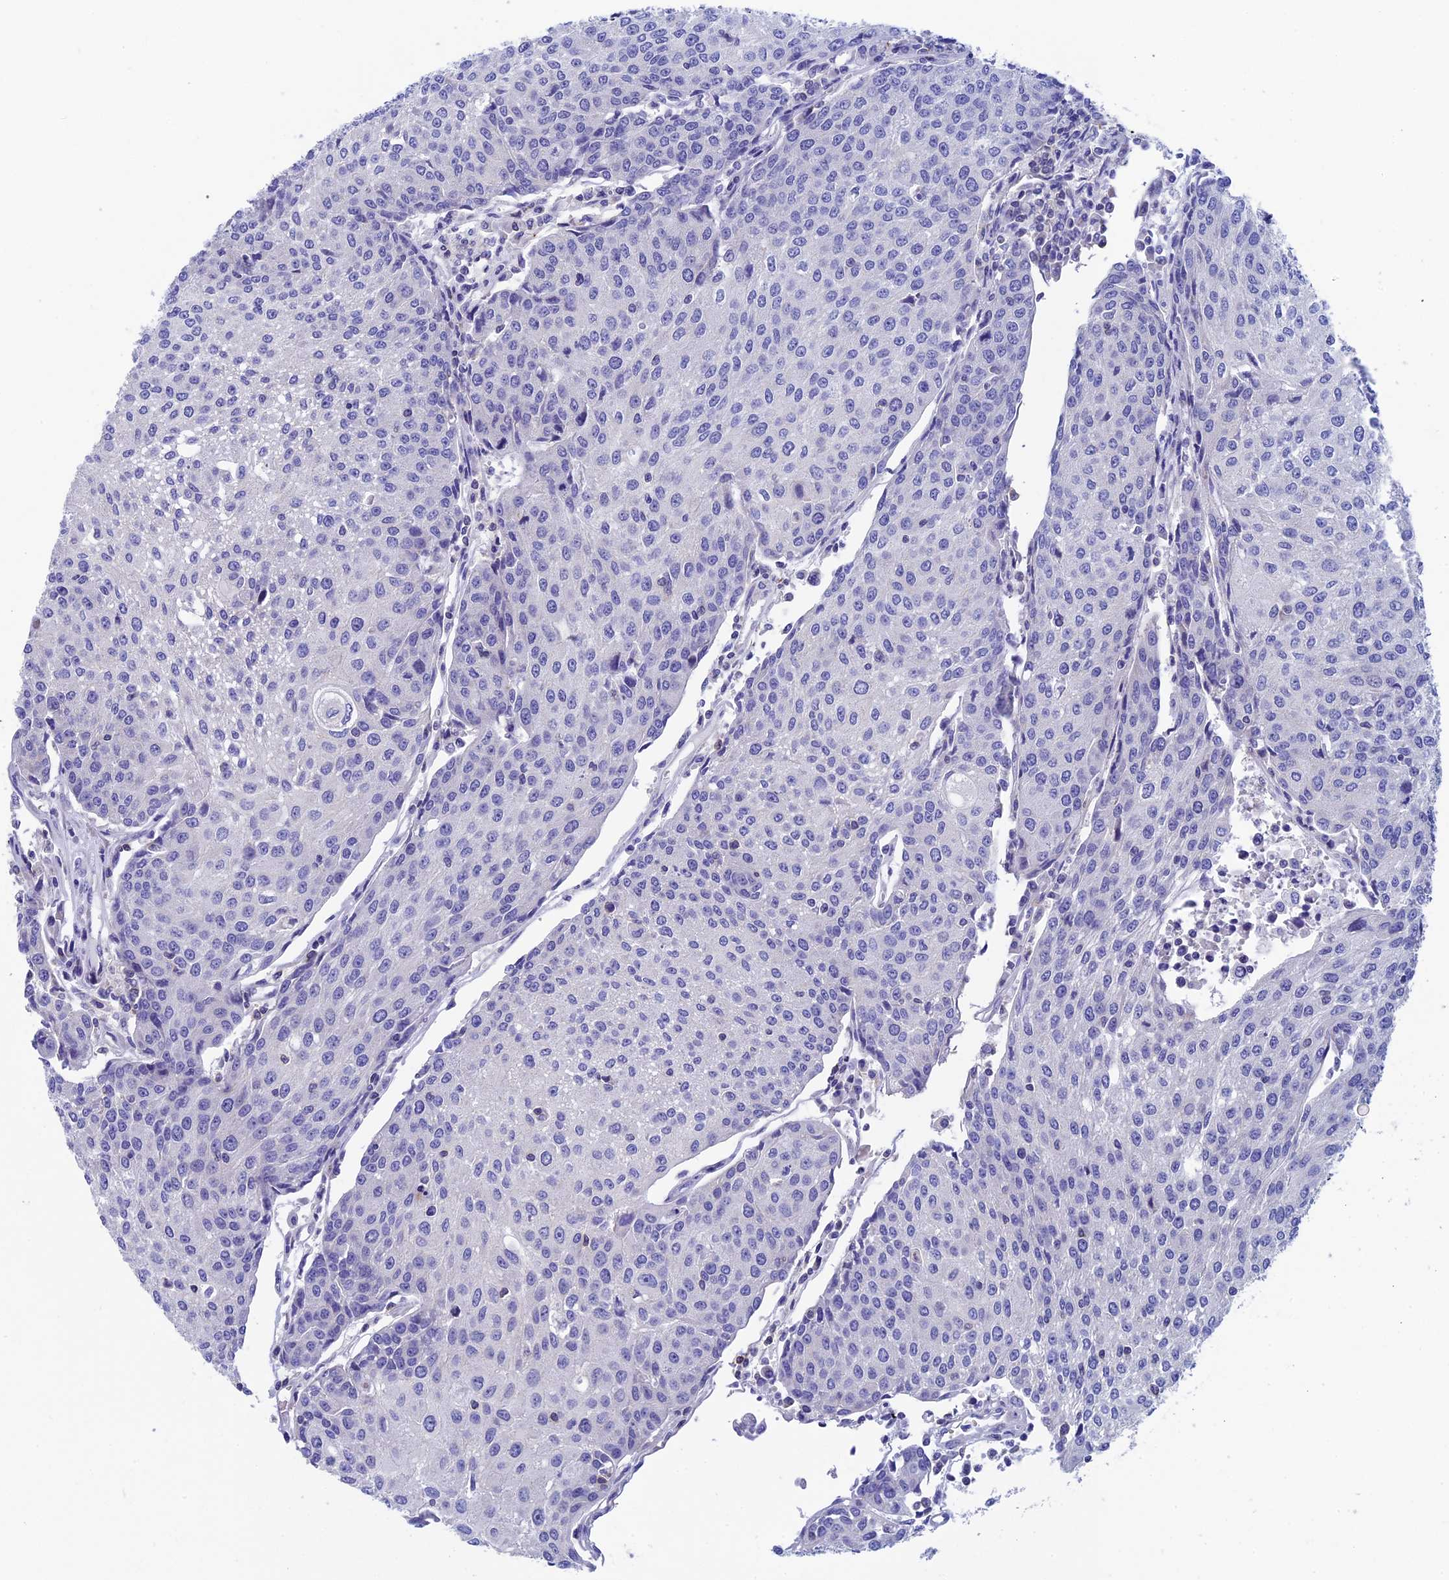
{"staining": {"intensity": "negative", "quantity": "none", "location": "none"}, "tissue": "urothelial cancer", "cell_type": "Tumor cells", "image_type": "cancer", "snomed": [{"axis": "morphology", "description": "Urothelial carcinoma, High grade"}, {"axis": "topography", "description": "Urinary bladder"}], "caption": "Urothelial cancer stained for a protein using immunohistochemistry (IHC) shows no positivity tumor cells.", "gene": "SEPTIN1", "patient": {"sex": "female", "age": 85}}